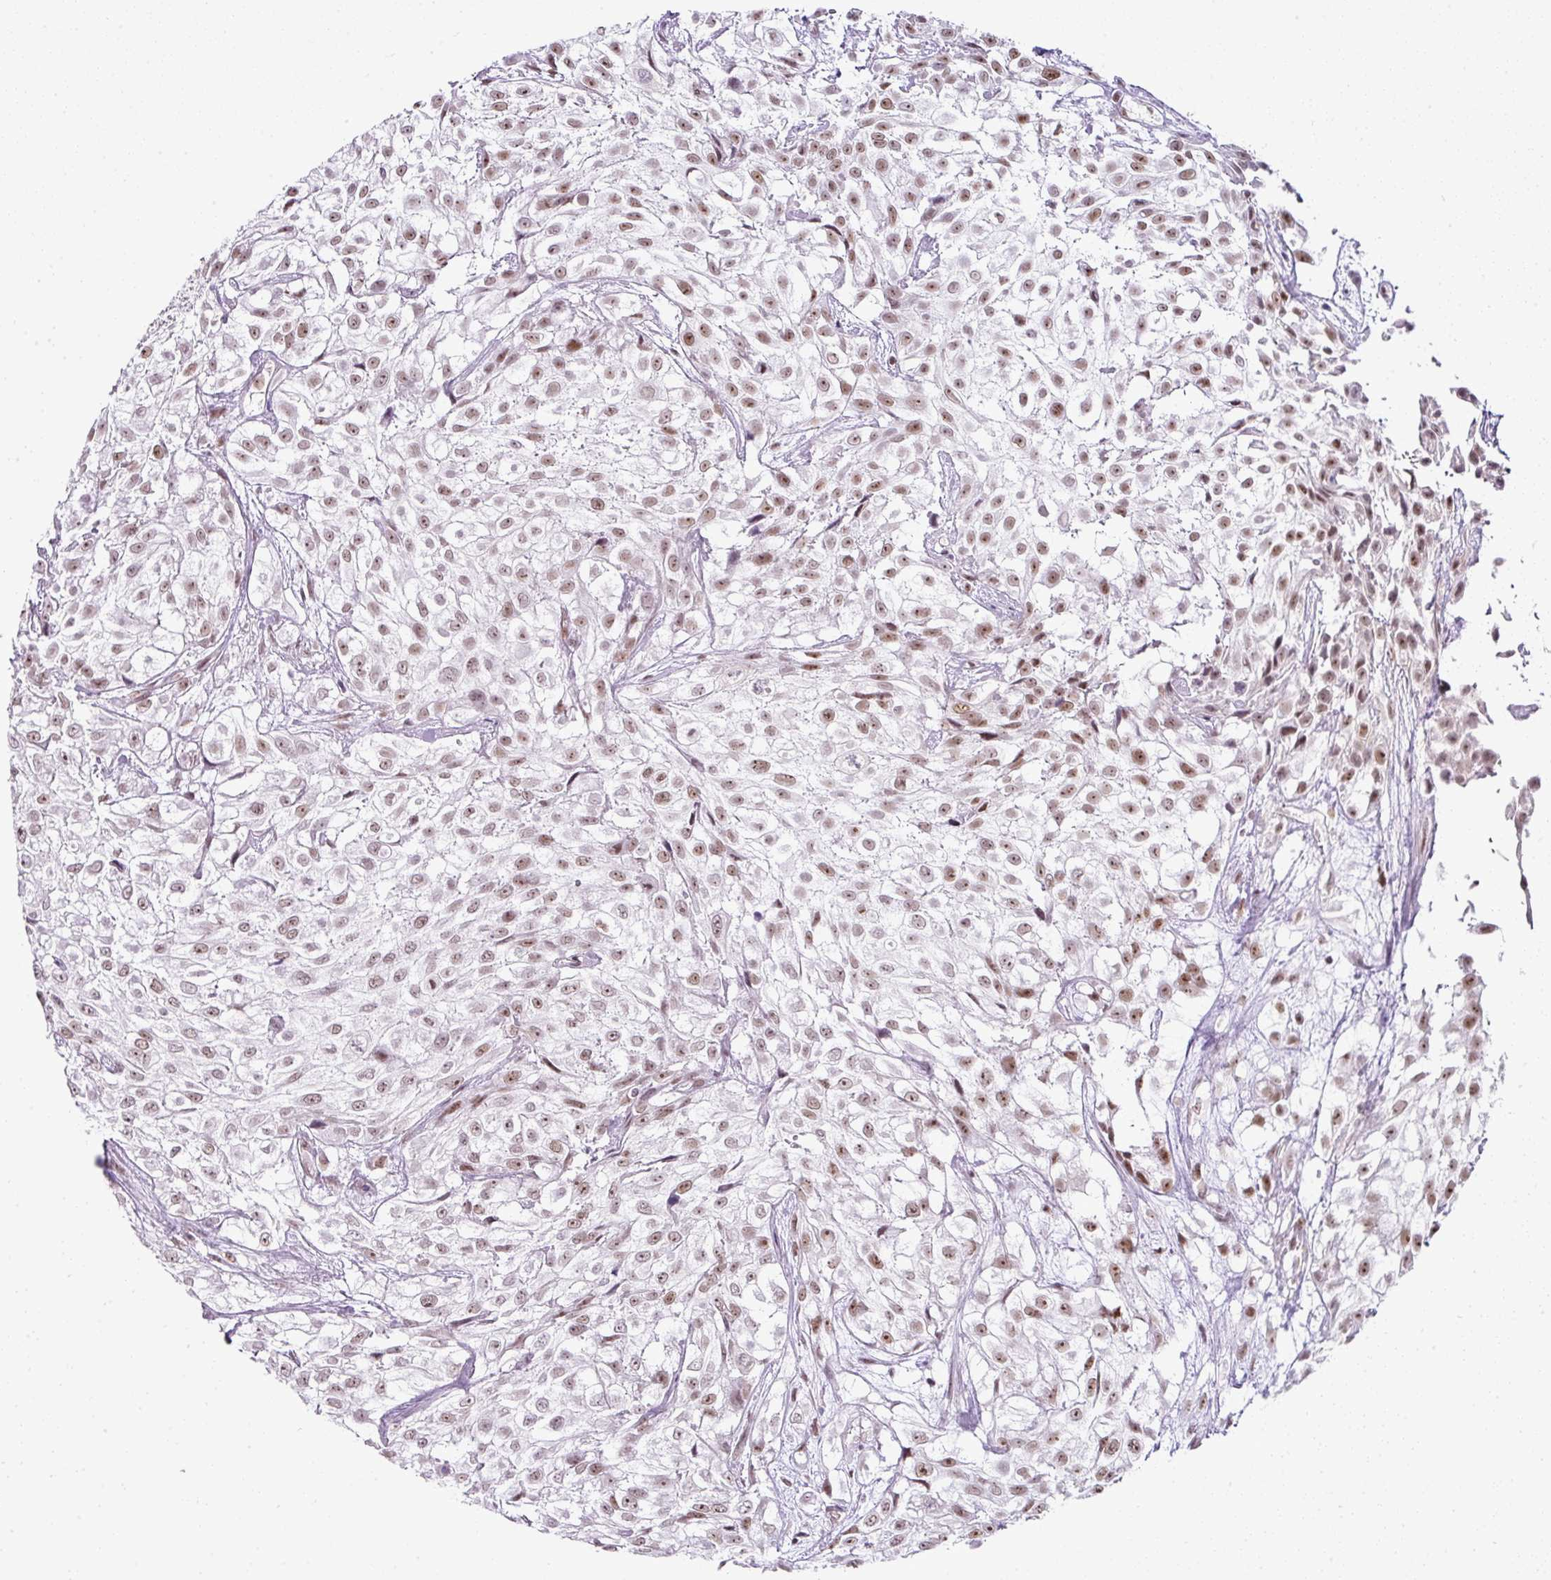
{"staining": {"intensity": "moderate", "quantity": ">75%", "location": "nuclear"}, "tissue": "urothelial cancer", "cell_type": "Tumor cells", "image_type": "cancer", "snomed": [{"axis": "morphology", "description": "Urothelial carcinoma, High grade"}, {"axis": "topography", "description": "Urinary bladder"}], "caption": "IHC (DAB) staining of high-grade urothelial carcinoma displays moderate nuclear protein positivity in approximately >75% of tumor cells. (Stains: DAB (3,3'-diaminobenzidine) in brown, nuclei in blue, Microscopy: brightfield microscopy at high magnification).", "gene": "FAM32A", "patient": {"sex": "male", "age": 56}}